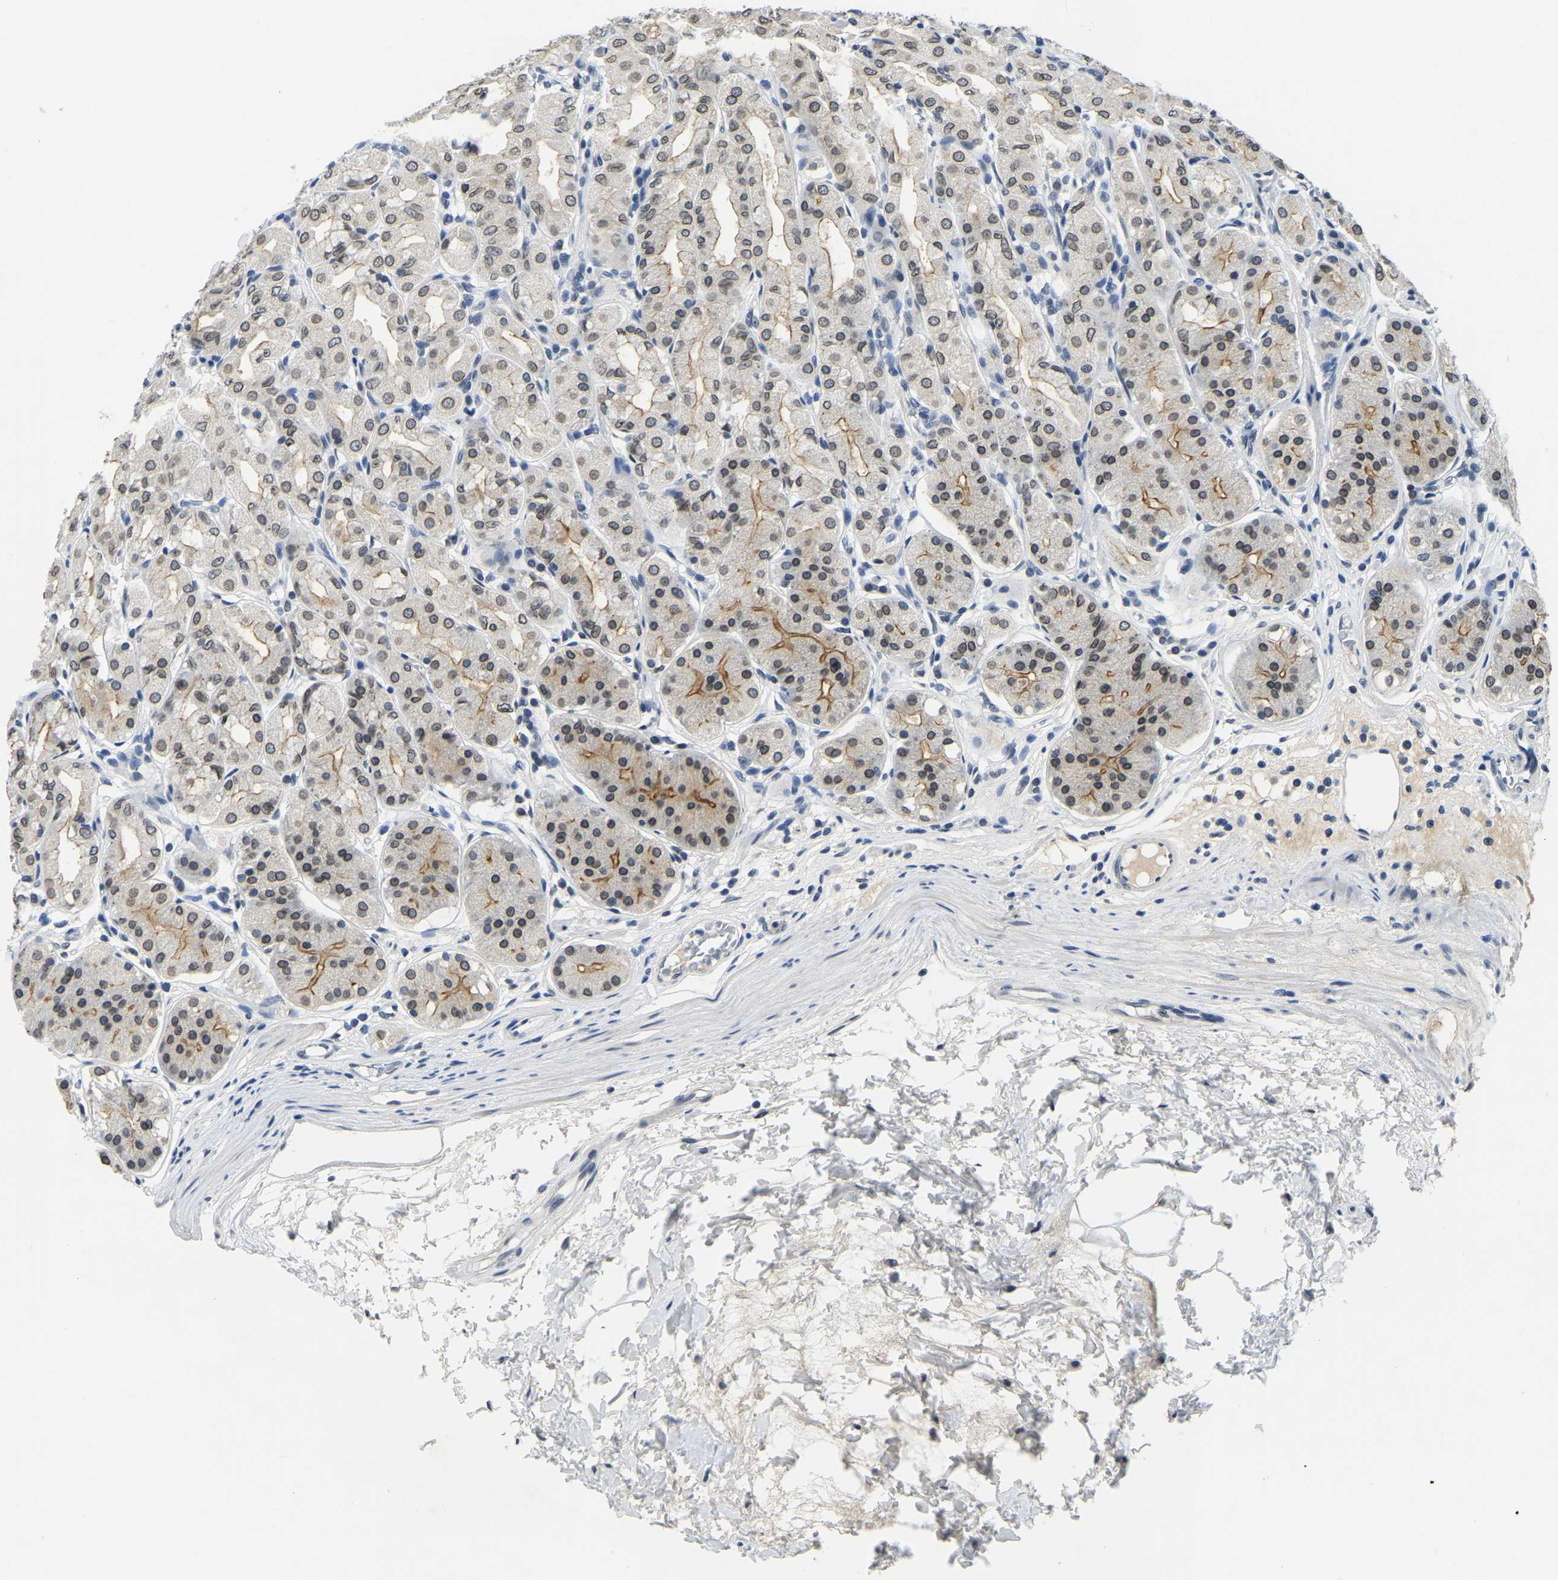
{"staining": {"intensity": "moderate", "quantity": "25%-75%", "location": "cytoplasmic/membranous,nuclear"}, "tissue": "stomach", "cell_type": "Glandular cells", "image_type": "normal", "snomed": [{"axis": "morphology", "description": "Normal tissue, NOS"}, {"axis": "topography", "description": "Stomach"}, {"axis": "topography", "description": "Stomach, lower"}], "caption": "The image reveals staining of unremarkable stomach, revealing moderate cytoplasmic/membranous,nuclear protein expression (brown color) within glandular cells.", "gene": "RANBP2", "patient": {"sex": "female", "age": 56}}